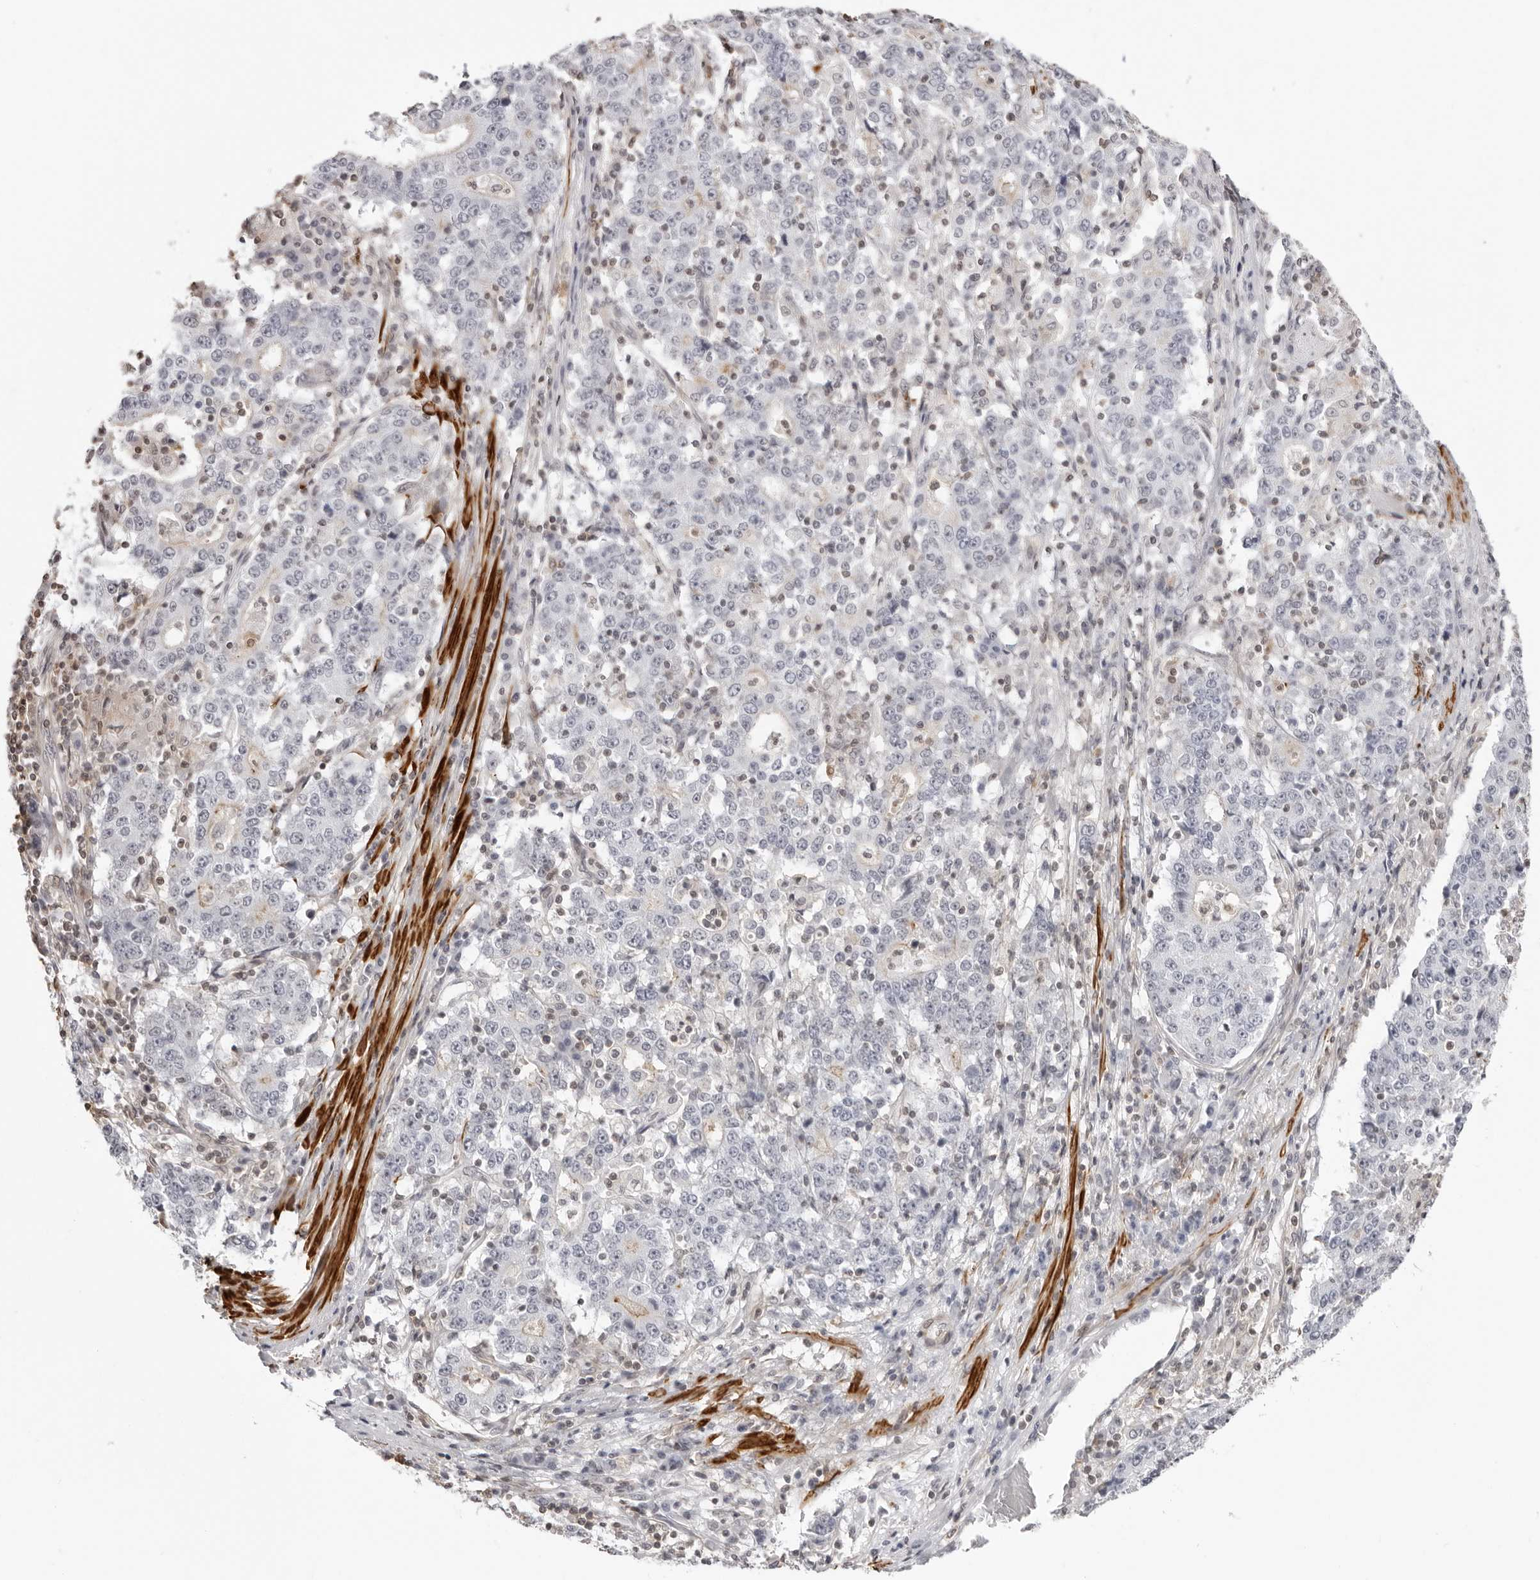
{"staining": {"intensity": "negative", "quantity": "none", "location": "none"}, "tissue": "stomach cancer", "cell_type": "Tumor cells", "image_type": "cancer", "snomed": [{"axis": "morphology", "description": "Adenocarcinoma, NOS"}, {"axis": "topography", "description": "Stomach"}], "caption": "Tumor cells are negative for protein expression in human adenocarcinoma (stomach).", "gene": "UNK", "patient": {"sex": "male", "age": 59}}